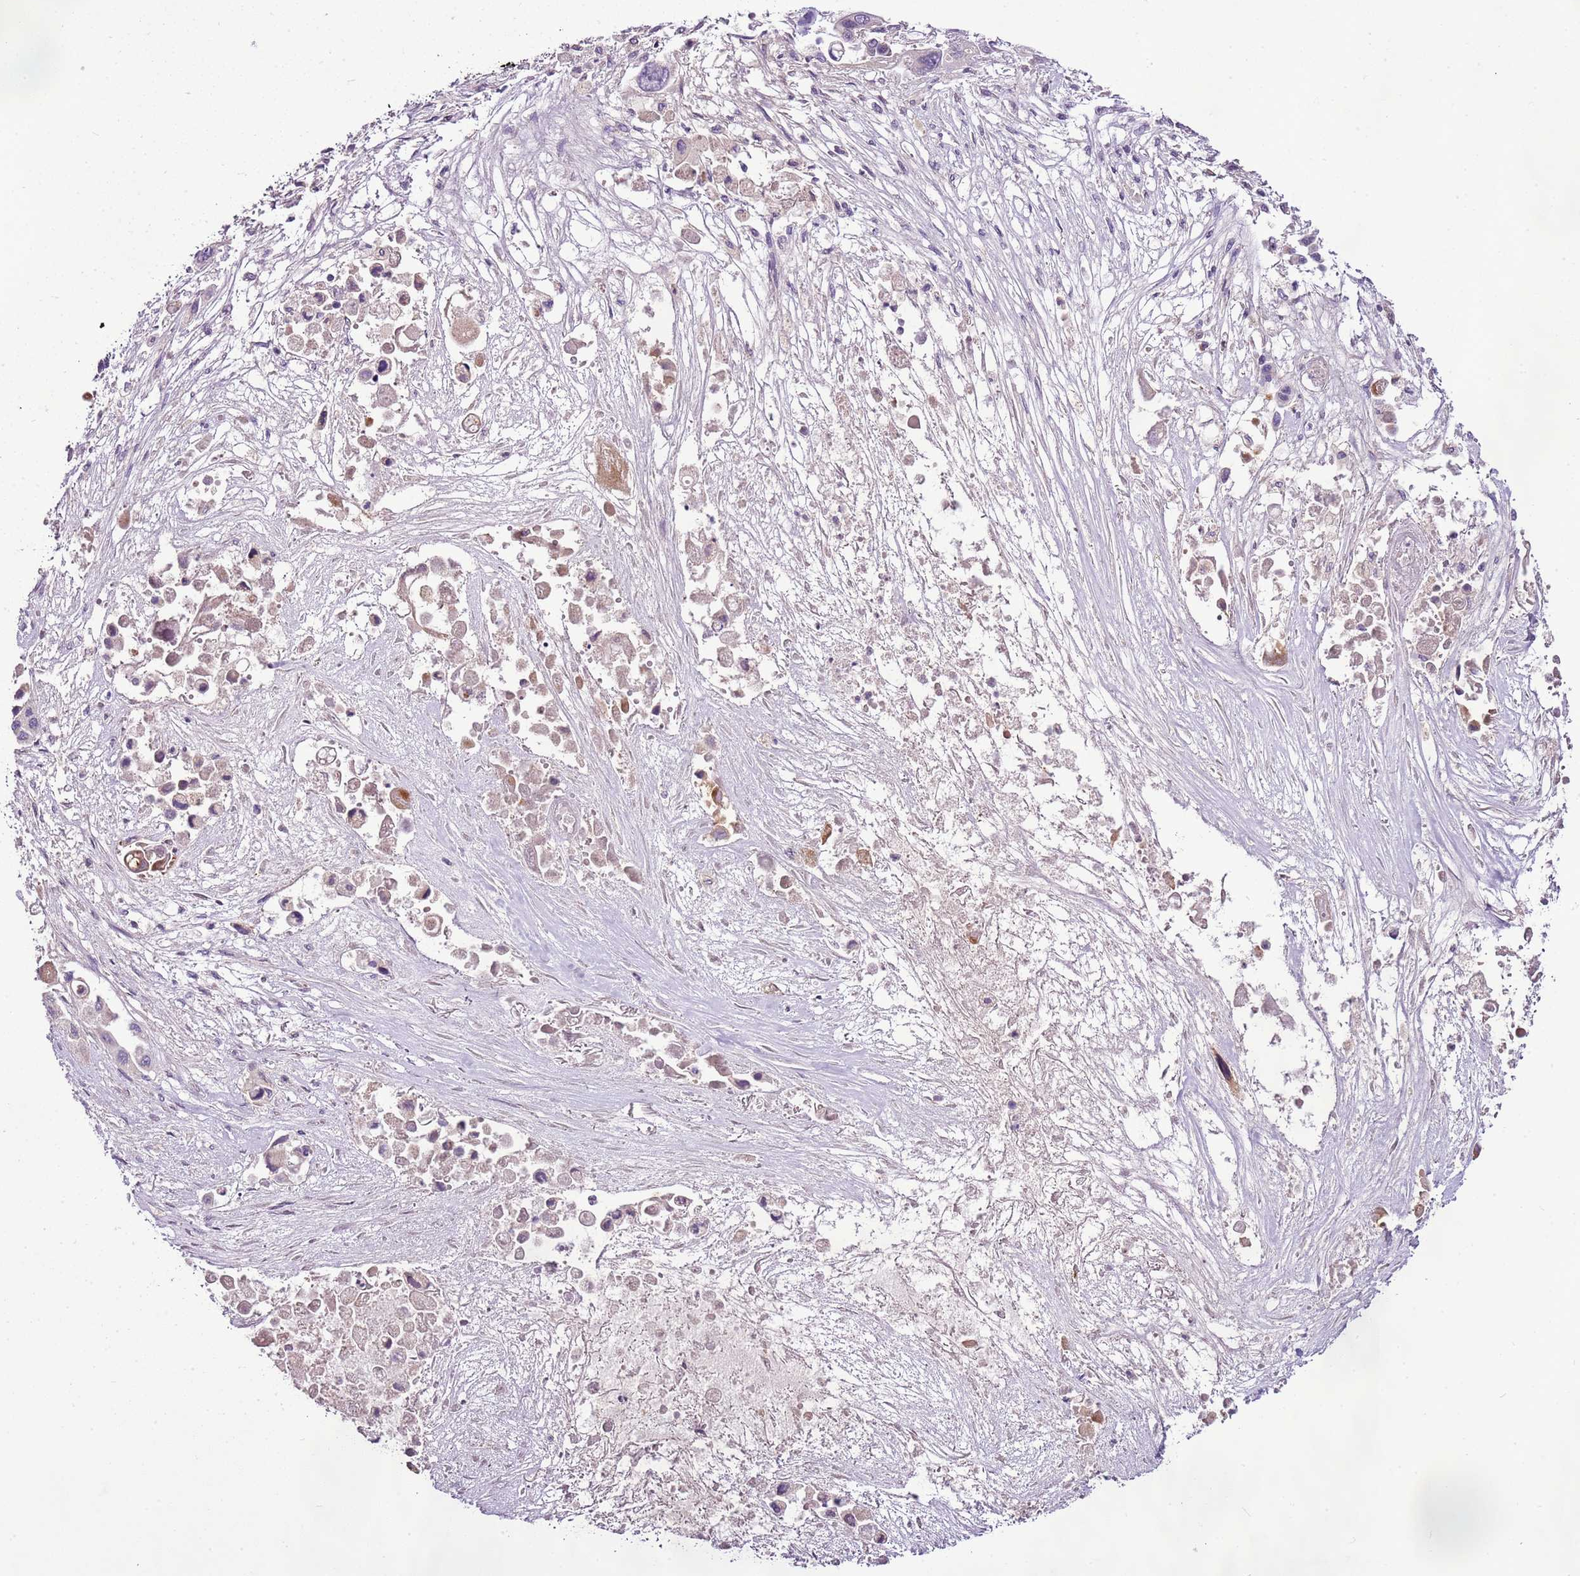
{"staining": {"intensity": "negative", "quantity": "none", "location": "none"}, "tissue": "pancreatic cancer", "cell_type": "Tumor cells", "image_type": "cancer", "snomed": [{"axis": "morphology", "description": "Adenocarcinoma, NOS"}, {"axis": "topography", "description": "Pancreas"}], "caption": "Pancreatic cancer (adenocarcinoma) was stained to show a protein in brown. There is no significant staining in tumor cells.", "gene": "CMKLR1", "patient": {"sex": "male", "age": 92}}